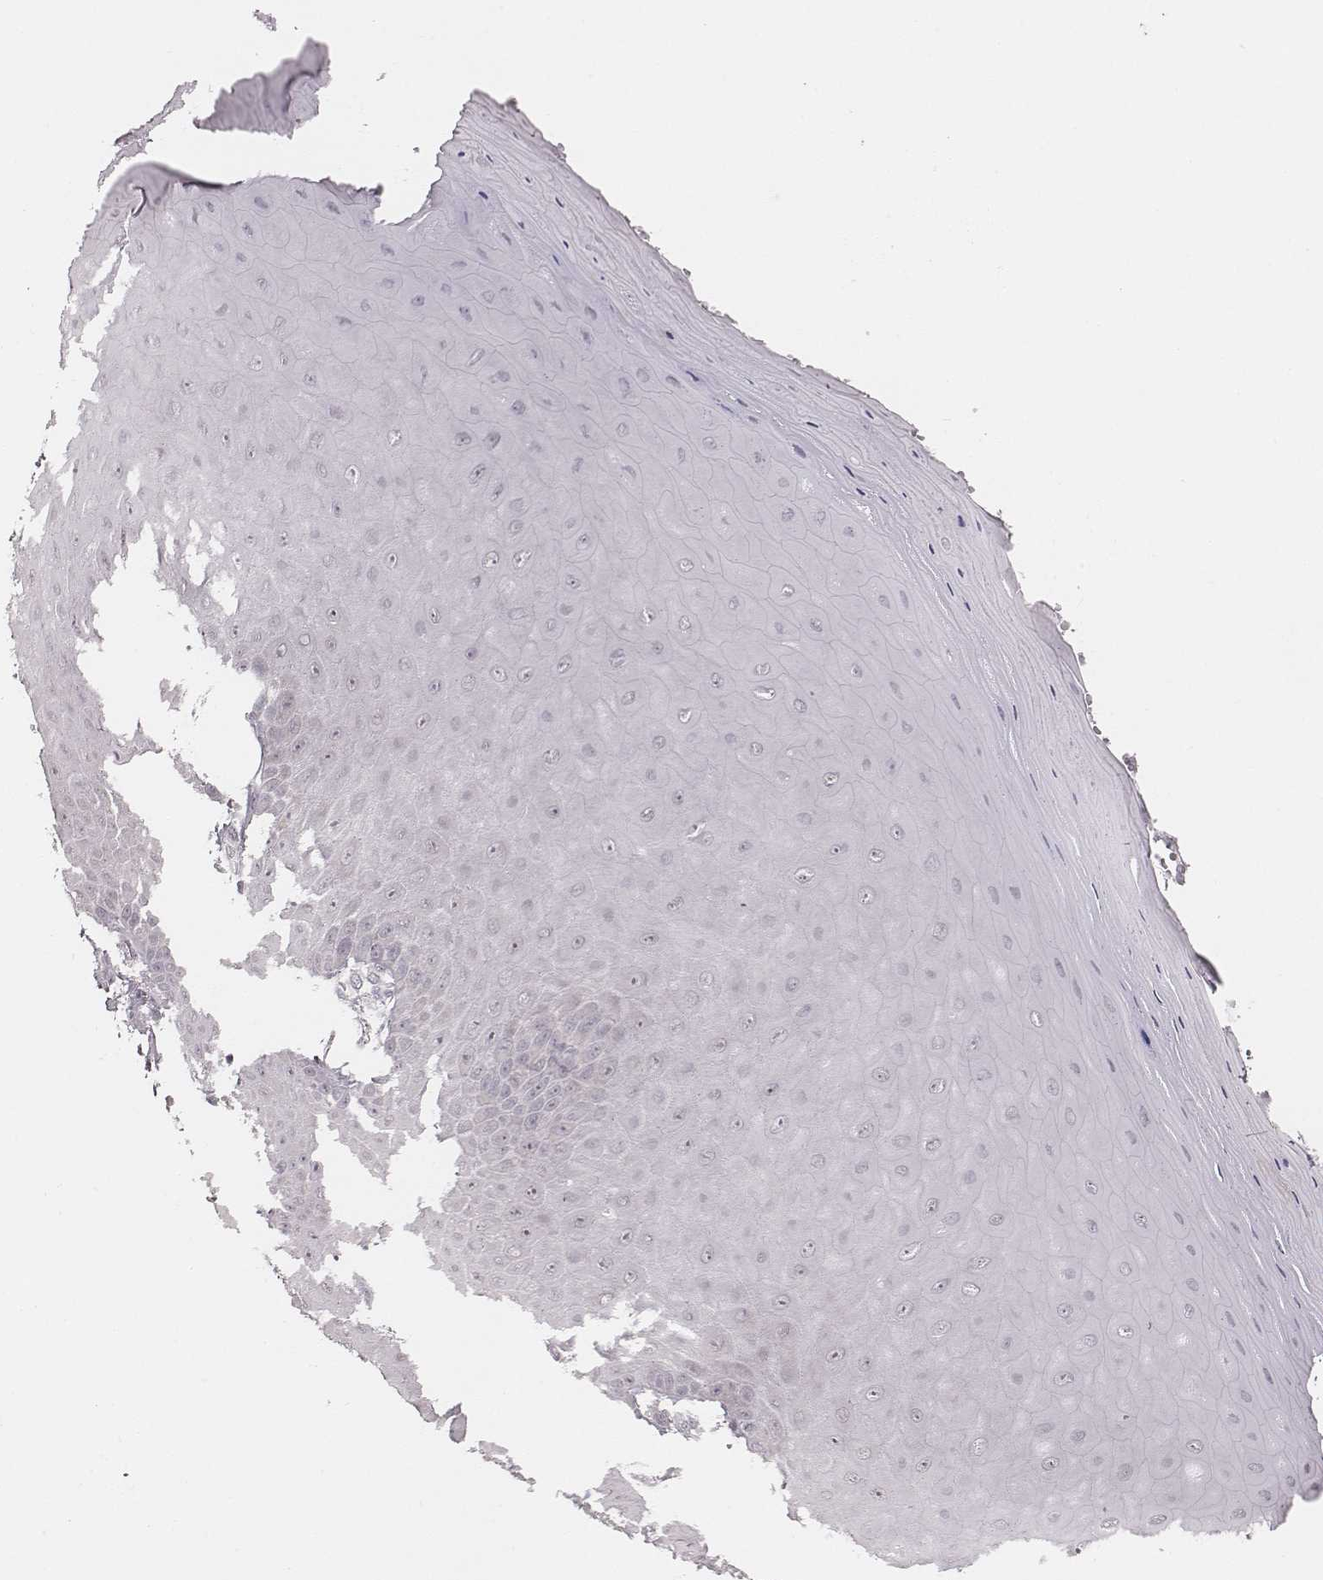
{"staining": {"intensity": "negative", "quantity": "none", "location": "none"}, "tissue": "vagina", "cell_type": "Squamous epithelial cells", "image_type": "normal", "snomed": [{"axis": "morphology", "description": "Normal tissue, NOS"}, {"axis": "topography", "description": "Vagina"}], "caption": "Immunohistochemistry histopathology image of benign vagina: vagina stained with DAB (3,3'-diaminobenzidine) displays no significant protein expression in squamous epithelial cells. (DAB immunohistochemistry with hematoxylin counter stain).", "gene": "RPGRIP1", "patient": {"sex": "female", "age": 83}}